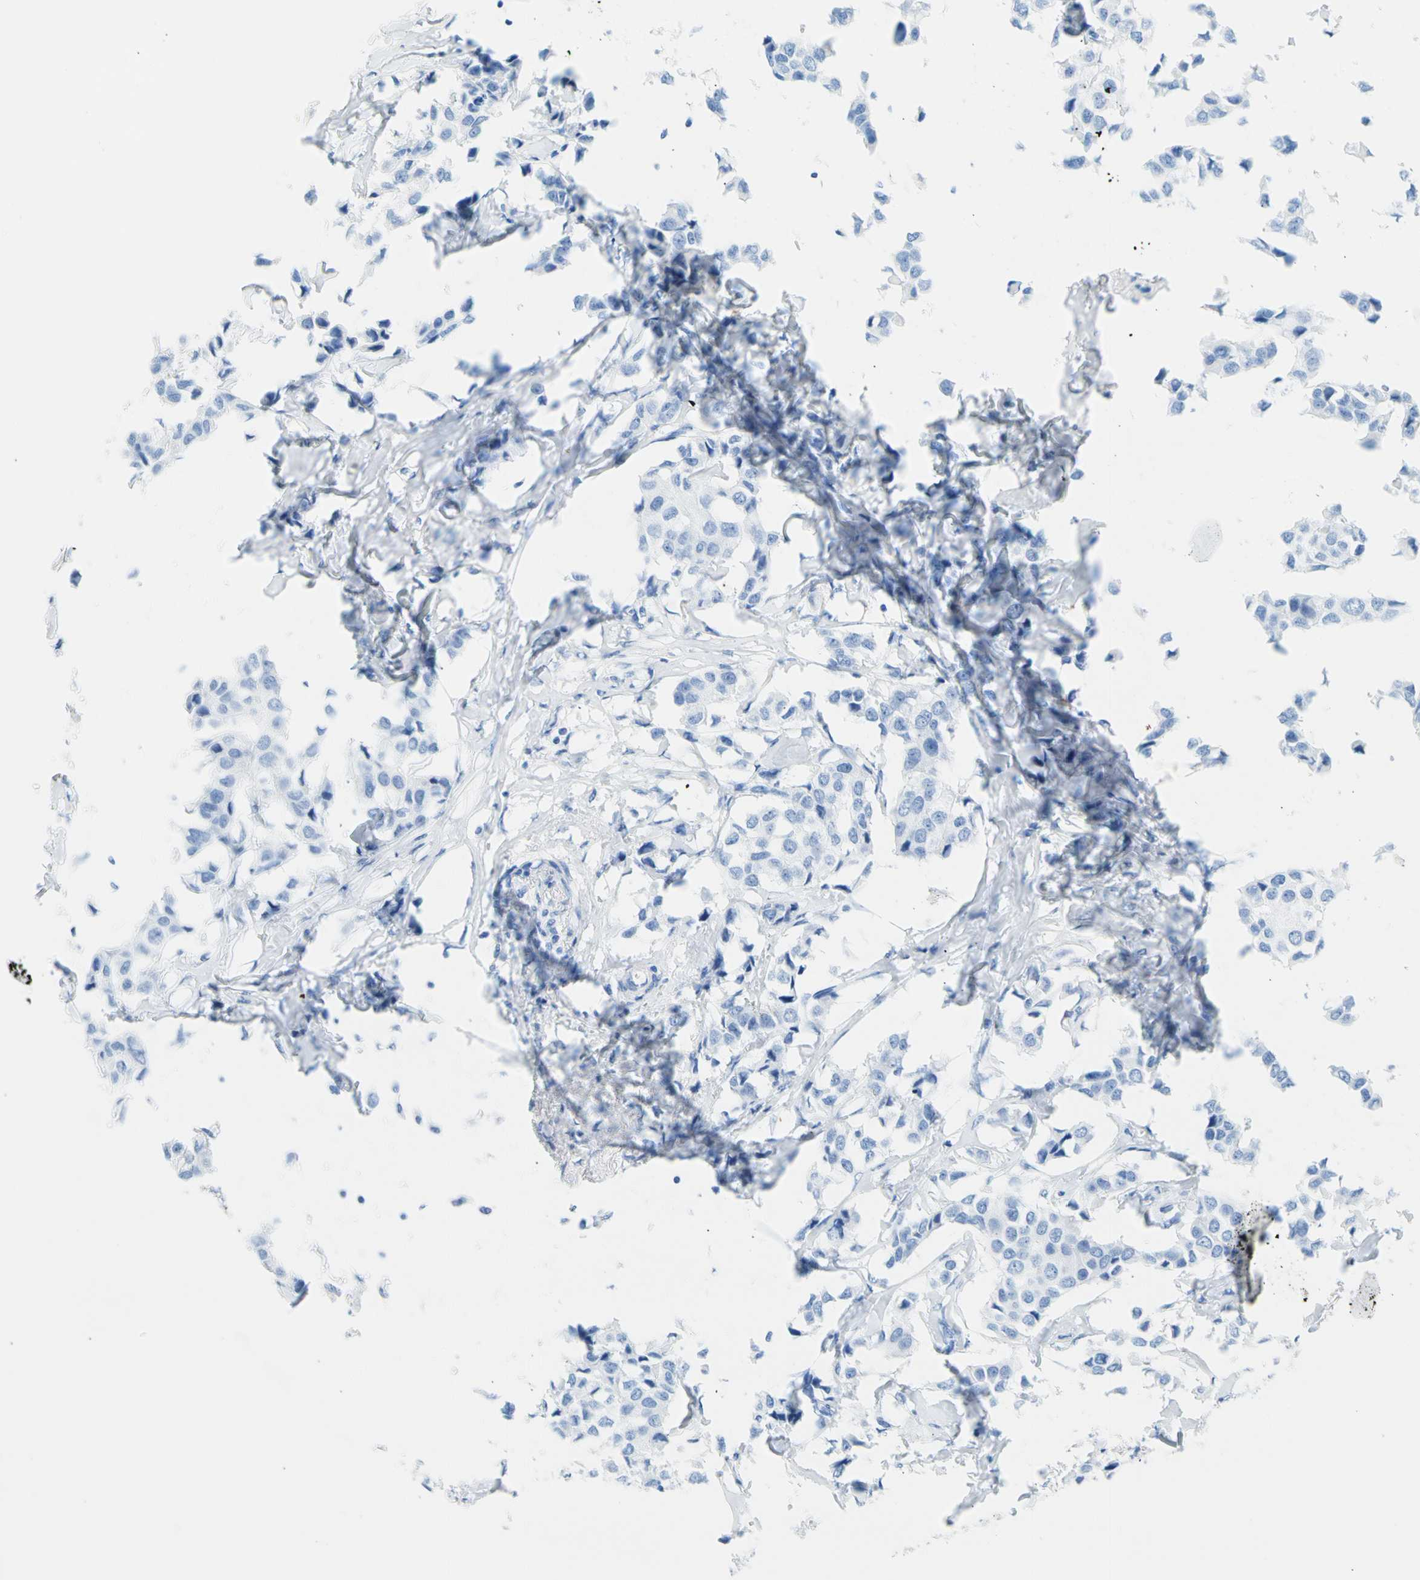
{"staining": {"intensity": "negative", "quantity": "none", "location": "none"}, "tissue": "breast cancer", "cell_type": "Tumor cells", "image_type": "cancer", "snomed": [{"axis": "morphology", "description": "Duct carcinoma"}, {"axis": "topography", "description": "Breast"}], "caption": "There is no significant expression in tumor cells of breast cancer (intraductal carcinoma).", "gene": "CEL", "patient": {"sex": "female", "age": 80}}